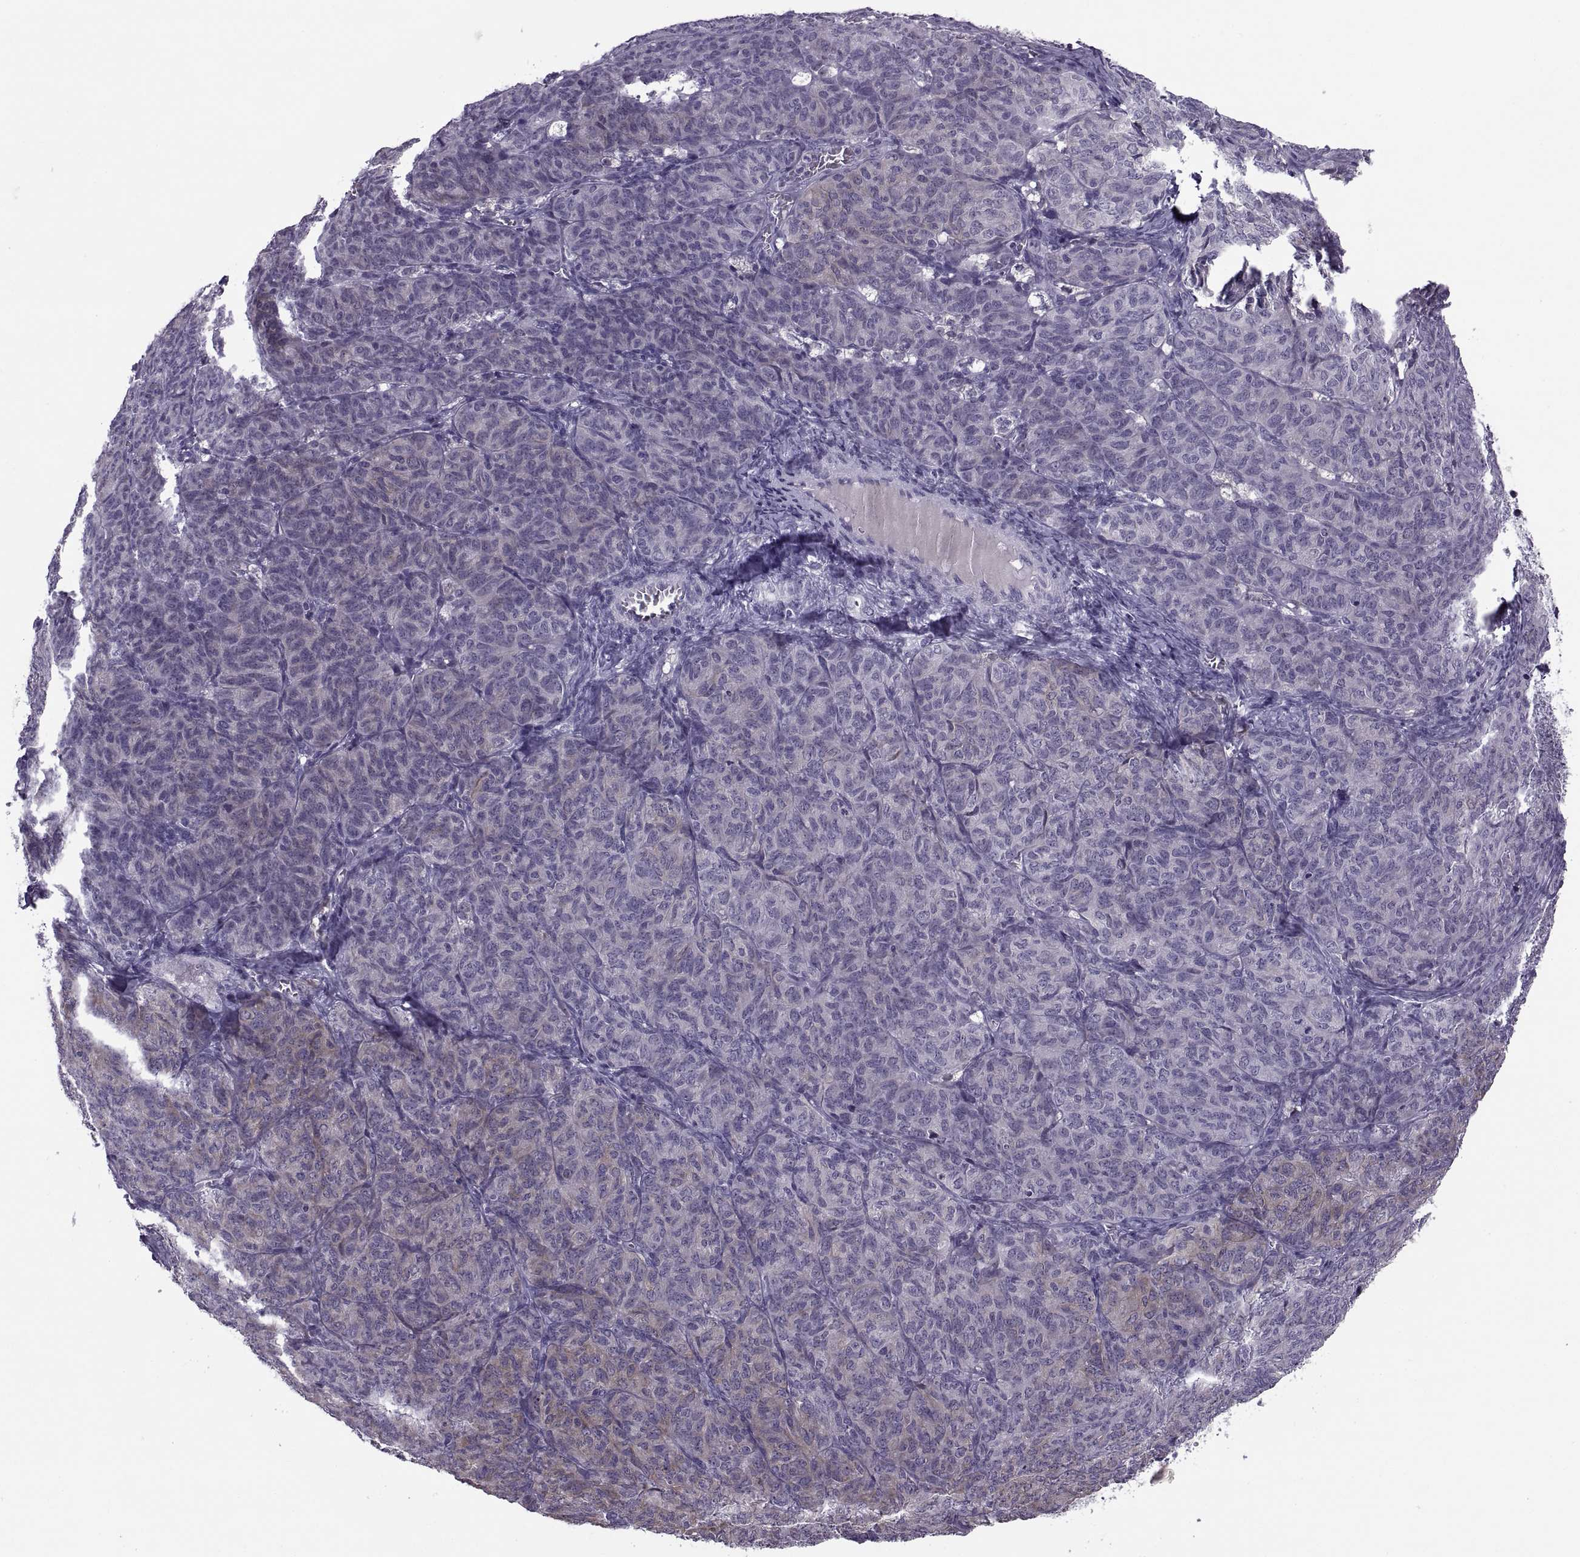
{"staining": {"intensity": "negative", "quantity": "none", "location": "none"}, "tissue": "ovarian cancer", "cell_type": "Tumor cells", "image_type": "cancer", "snomed": [{"axis": "morphology", "description": "Carcinoma, endometroid"}, {"axis": "topography", "description": "Ovary"}], "caption": "An image of ovarian cancer (endometroid carcinoma) stained for a protein exhibits no brown staining in tumor cells.", "gene": "MAGEB1", "patient": {"sex": "female", "age": 80}}